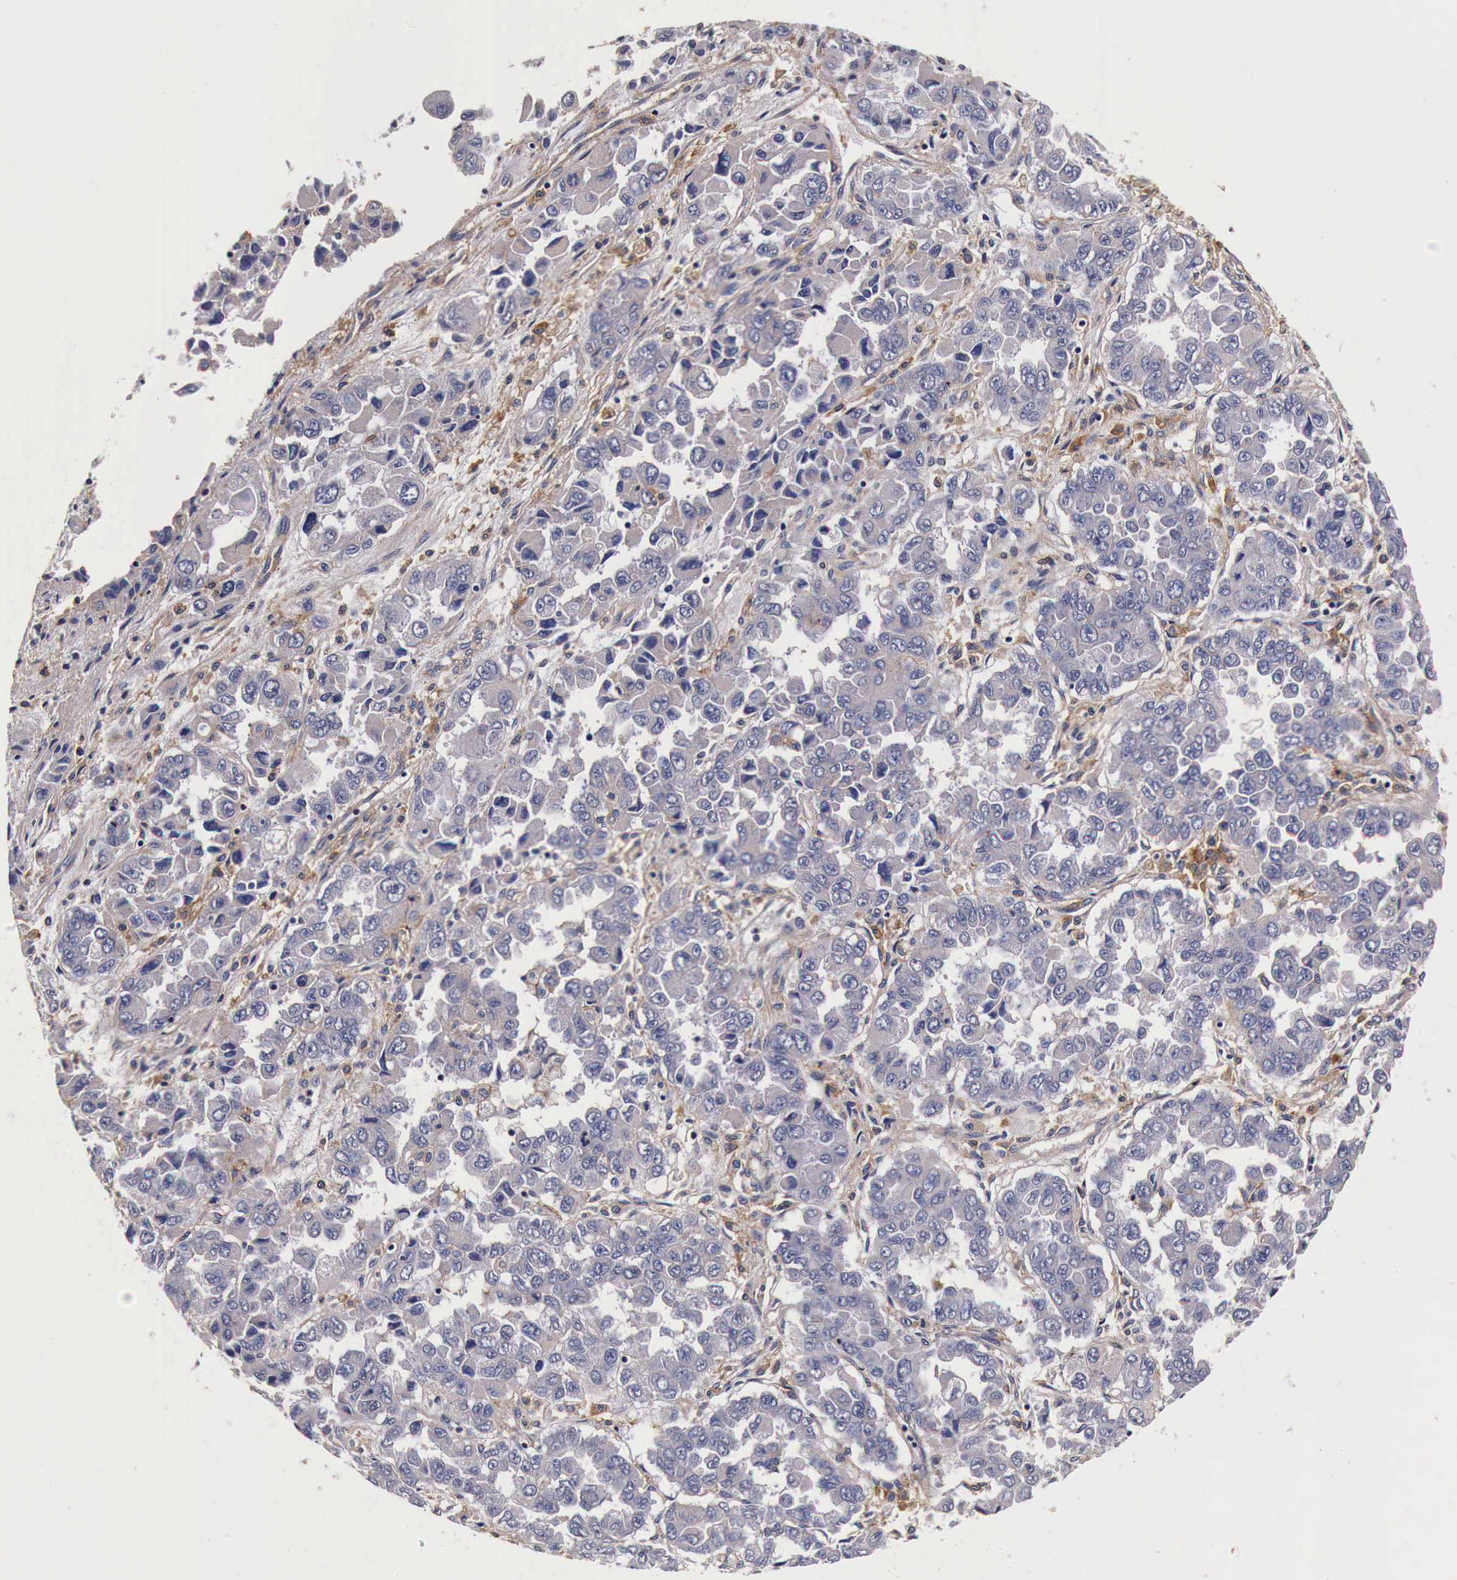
{"staining": {"intensity": "negative", "quantity": "none", "location": "none"}, "tissue": "ovarian cancer", "cell_type": "Tumor cells", "image_type": "cancer", "snomed": [{"axis": "morphology", "description": "Cystadenocarcinoma, serous, NOS"}, {"axis": "topography", "description": "Ovary"}], "caption": "The histopathology image shows no staining of tumor cells in ovarian cancer.", "gene": "RP2", "patient": {"sex": "female", "age": 84}}